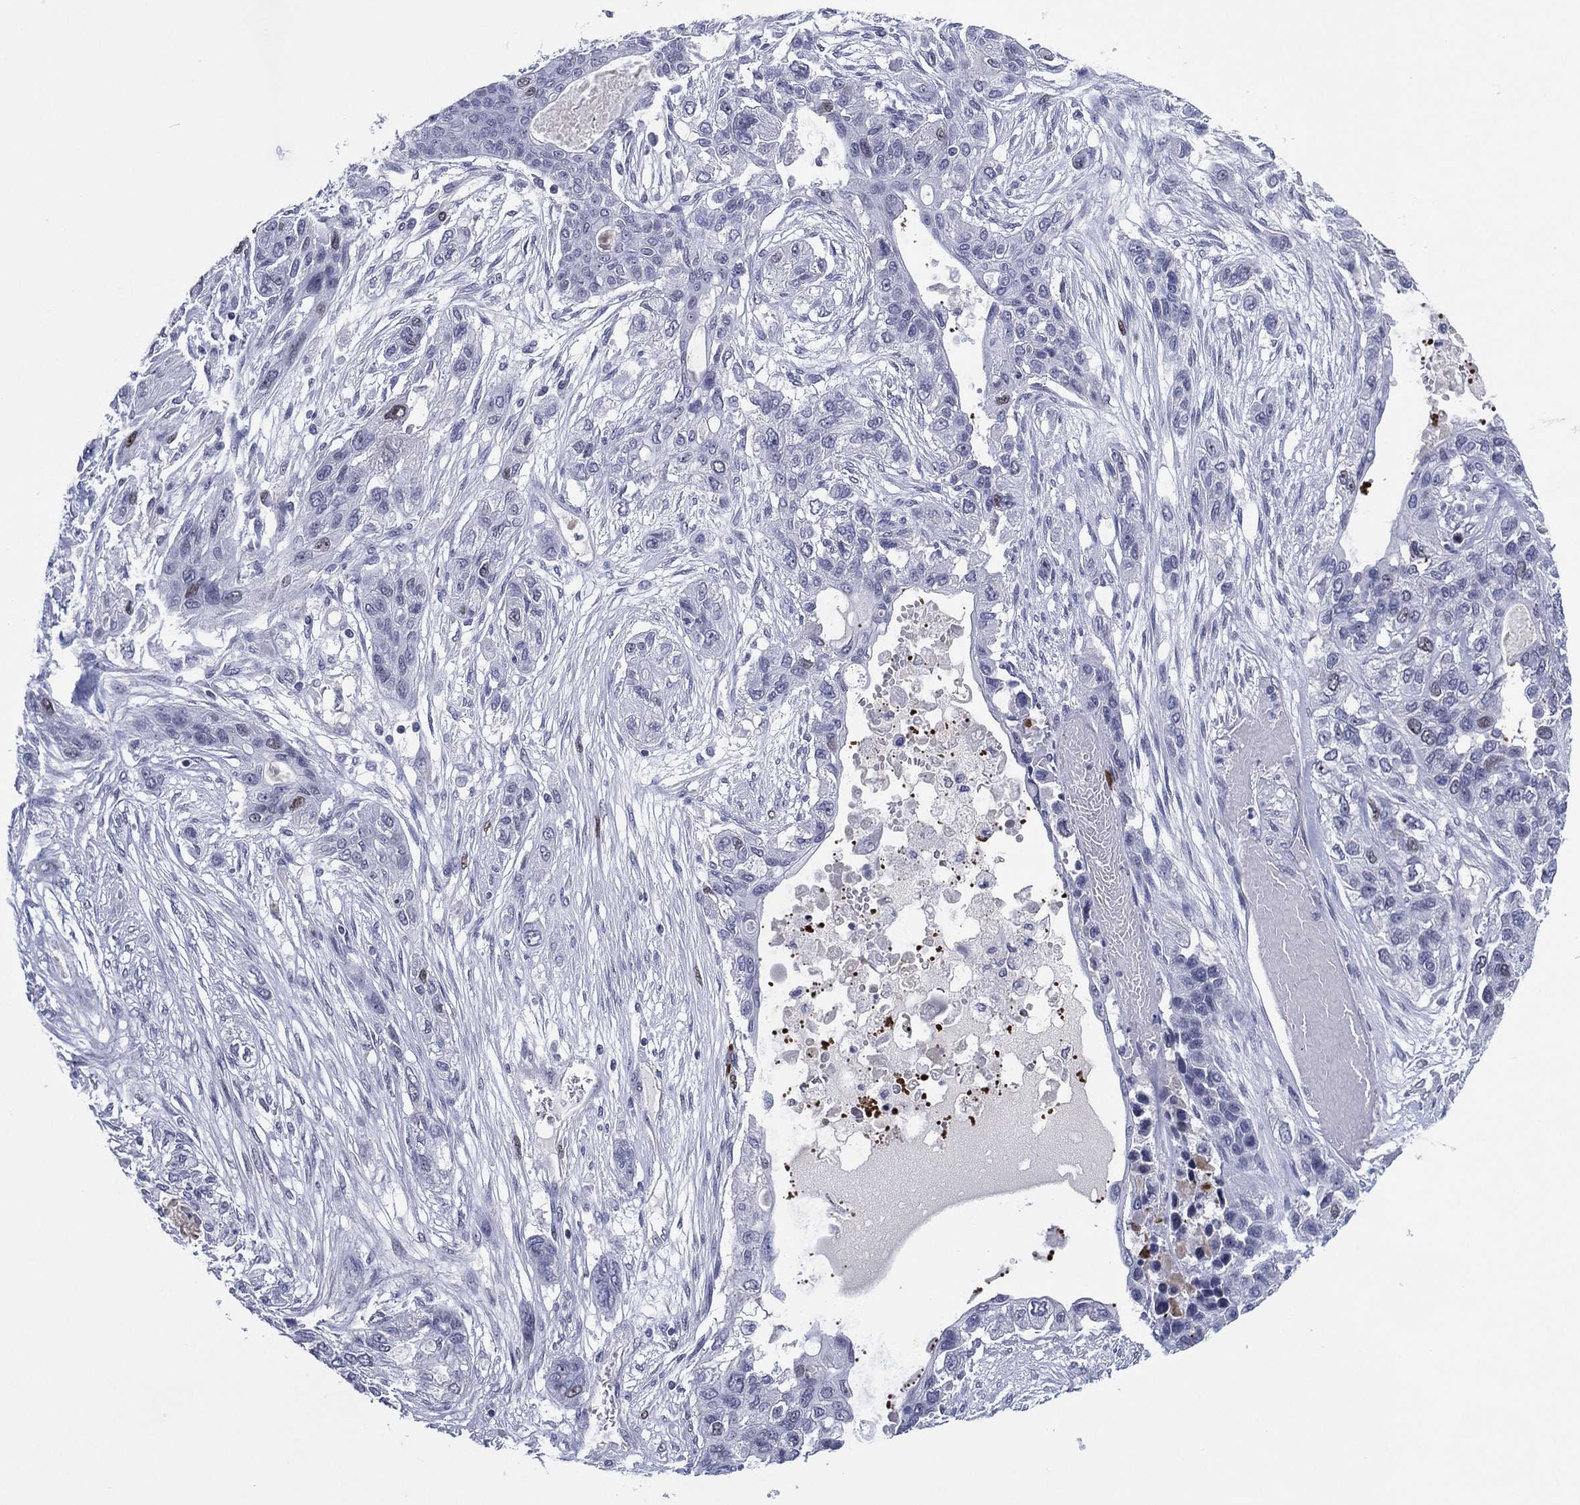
{"staining": {"intensity": "negative", "quantity": "none", "location": "none"}, "tissue": "lung cancer", "cell_type": "Tumor cells", "image_type": "cancer", "snomed": [{"axis": "morphology", "description": "Squamous cell carcinoma, NOS"}, {"axis": "topography", "description": "Lung"}], "caption": "Immunohistochemistry (IHC) of lung cancer (squamous cell carcinoma) demonstrates no expression in tumor cells. (DAB (3,3'-diaminobenzidine) immunohistochemistry (IHC) with hematoxylin counter stain).", "gene": "GATA6", "patient": {"sex": "female", "age": 70}}